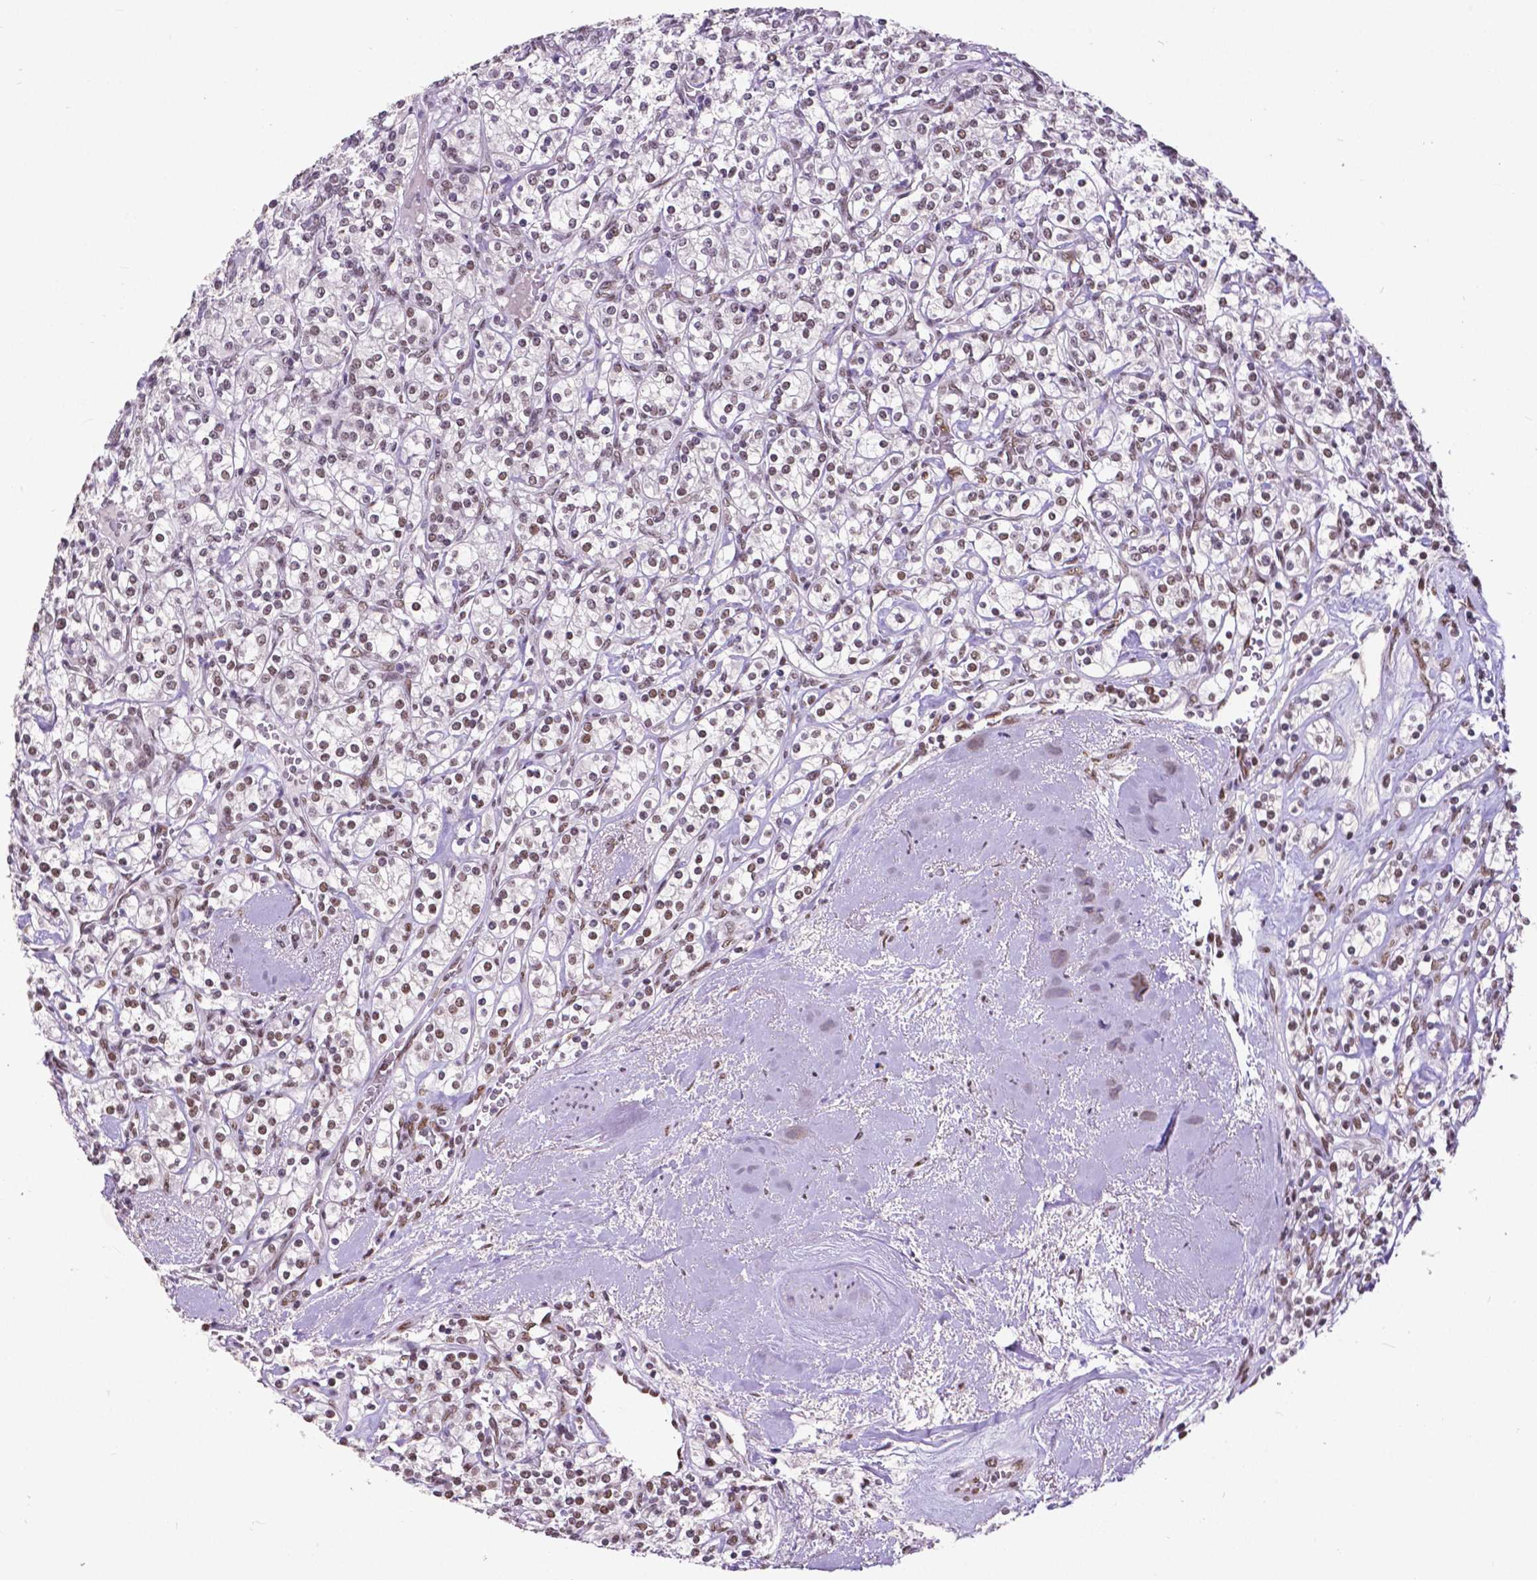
{"staining": {"intensity": "moderate", "quantity": ">75%", "location": "nuclear"}, "tissue": "renal cancer", "cell_type": "Tumor cells", "image_type": "cancer", "snomed": [{"axis": "morphology", "description": "Adenocarcinoma, NOS"}, {"axis": "topography", "description": "Kidney"}], "caption": "Brown immunohistochemical staining in adenocarcinoma (renal) displays moderate nuclear staining in approximately >75% of tumor cells.", "gene": "ATRX", "patient": {"sex": "male", "age": 77}}